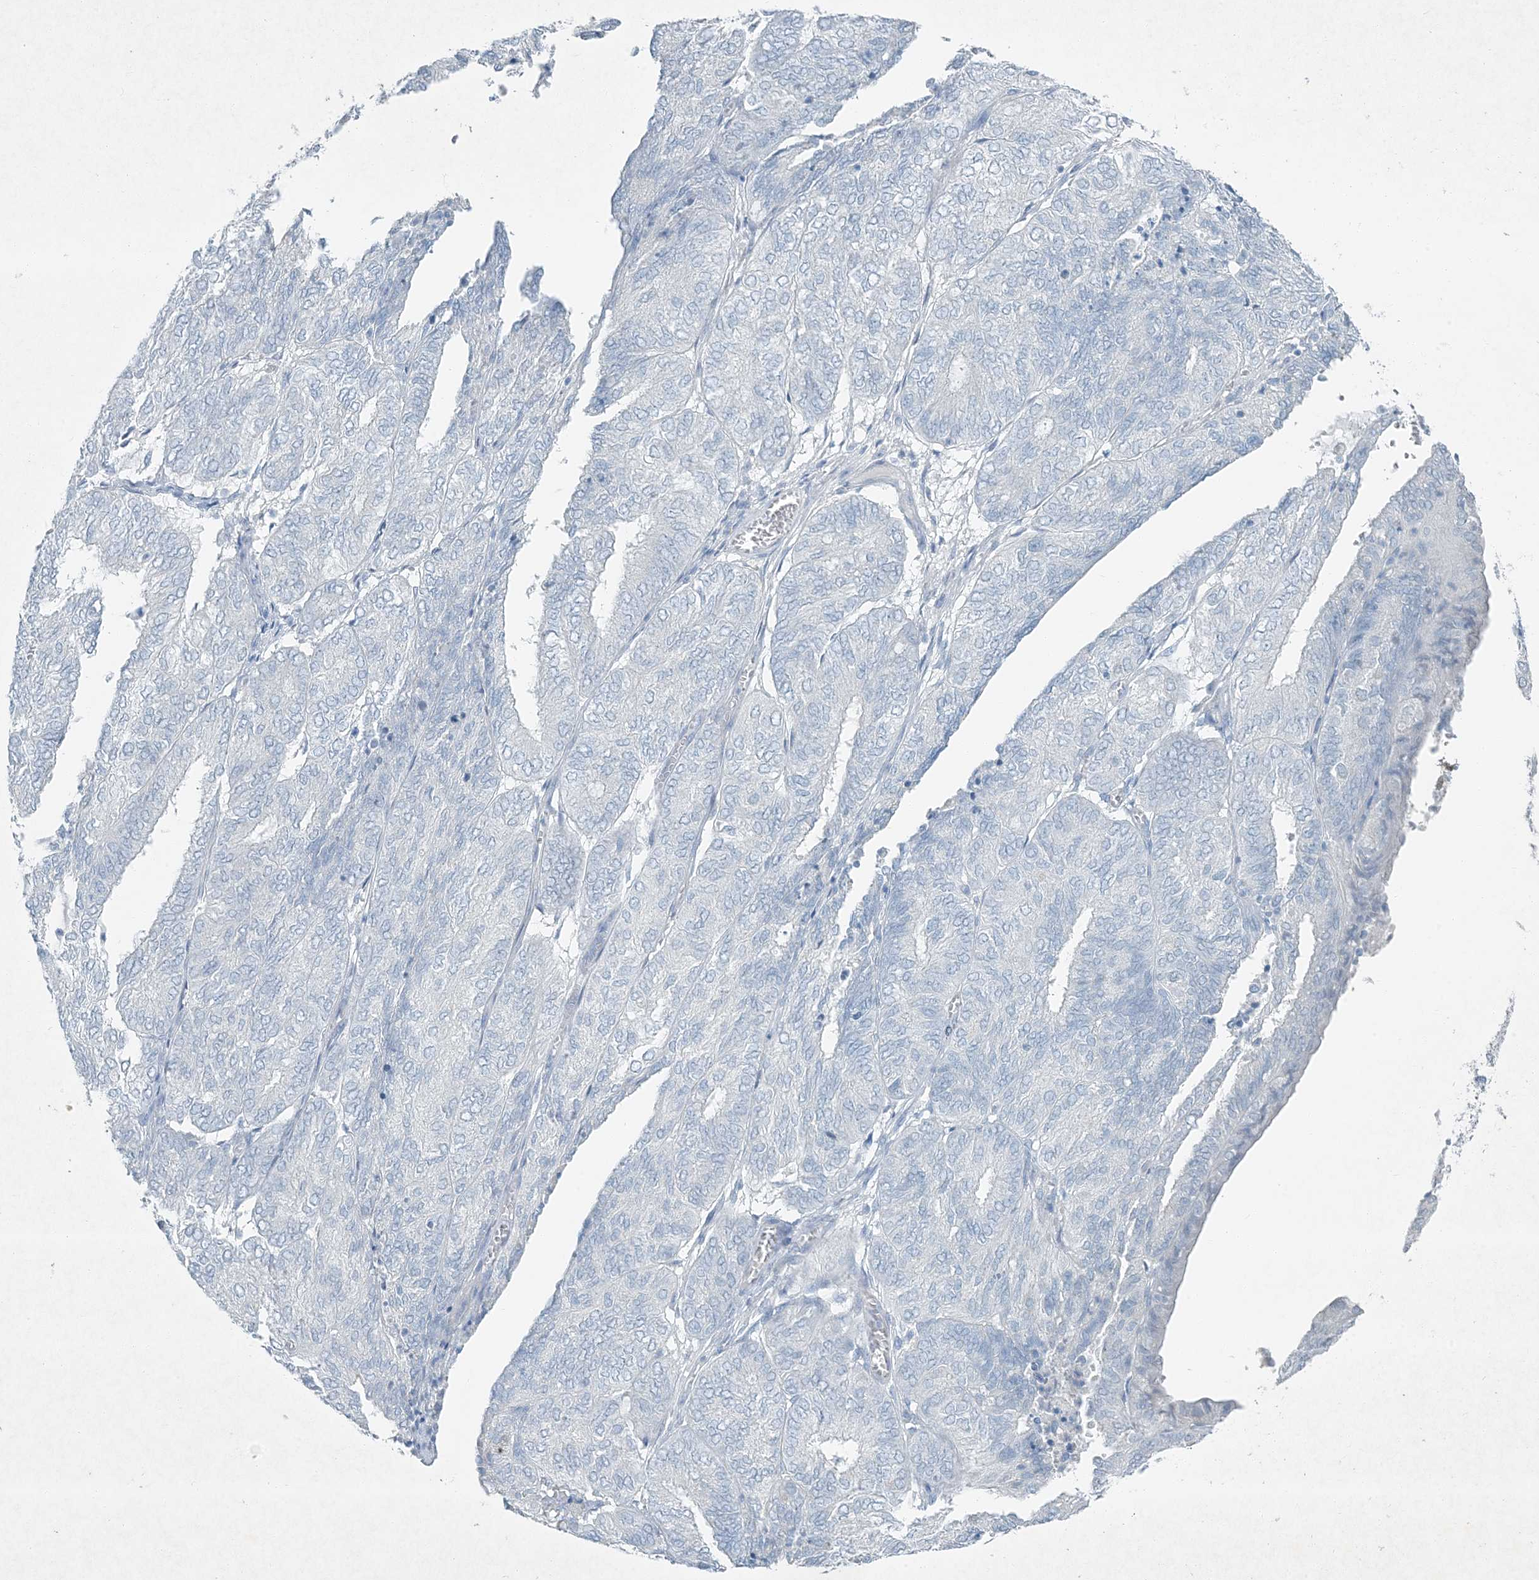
{"staining": {"intensity": "negative", "quantity": "none", "location": "none"}, "tissue": "endometrial cancer", "cell_type": "Tumor cells", "image_type": "cancer", "snomed": [{"axis": "morphology", "description": "Adenocarcinoma, NOS"}, {"axis": "topography", "description": "Uterus"}], "caption": "Micrograph shows no significant protein staining in tumor cells of endometrial cancer (adenocarcinoma). (DAB (3,3'-diaminobenzidine) IHC visualized using brightfield microscopy, high magnification).", "gene": "PGM5", "patient": {"sex": "female", "age": 60}}